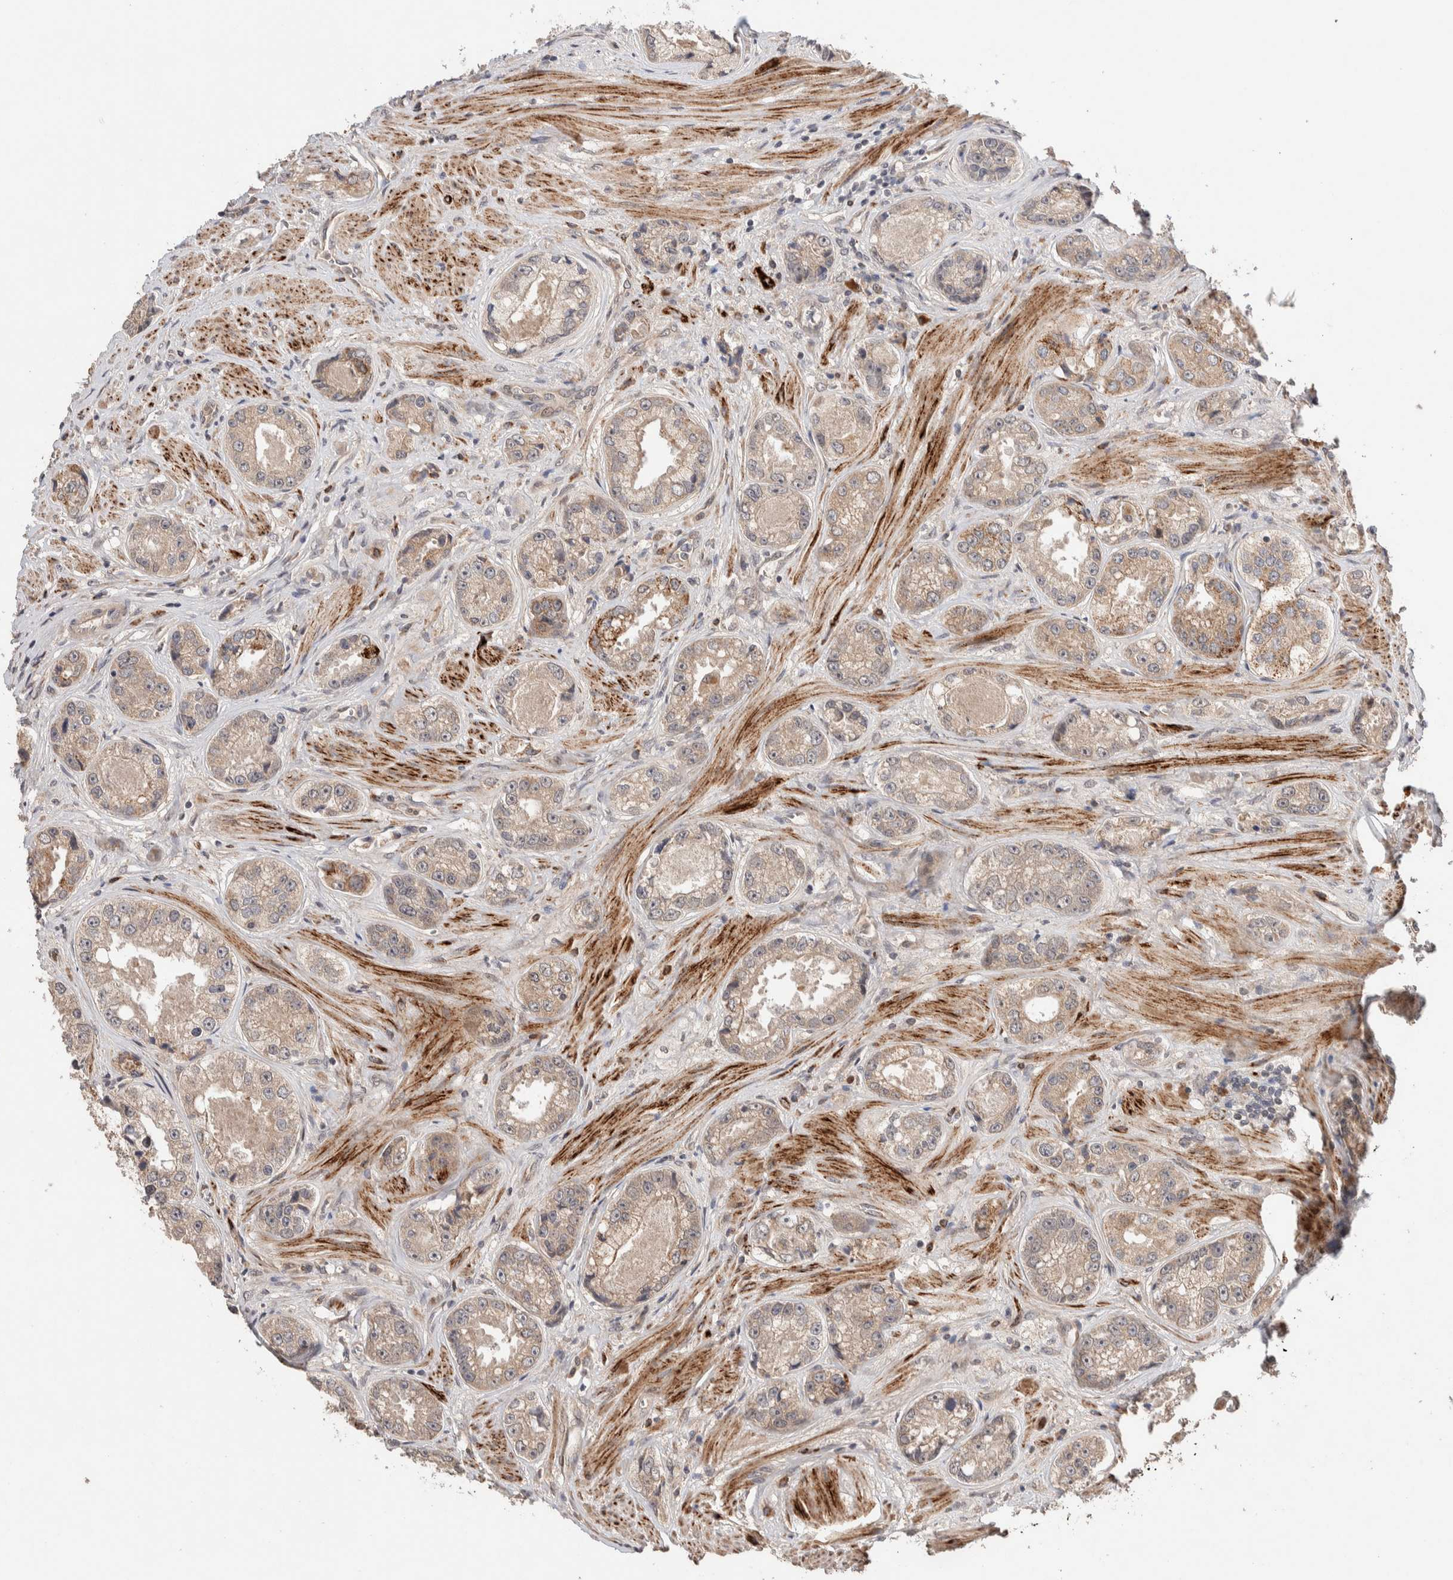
{"staining": {"intensity": "weak", "quantity": ">75%", "location": "cytoplasmic/membranous"}, "tissue": "prostate cancer", "cell_type": "Tumor cells", "image_type": "cancer", "snomed": [{"axis": "morphology", "description": "Adenocarcinoma, High grade"}, {"axis": "topography", "description": "Prostate"}], "caption": "Tumor cells exhibit low levels of weak cytoplasmic/membranous positivity in about >75% of cells in human high-grade adenocarcinoma (prostate).", "gene": "CASK", "patient": {"sex": "male", "age": 61}}